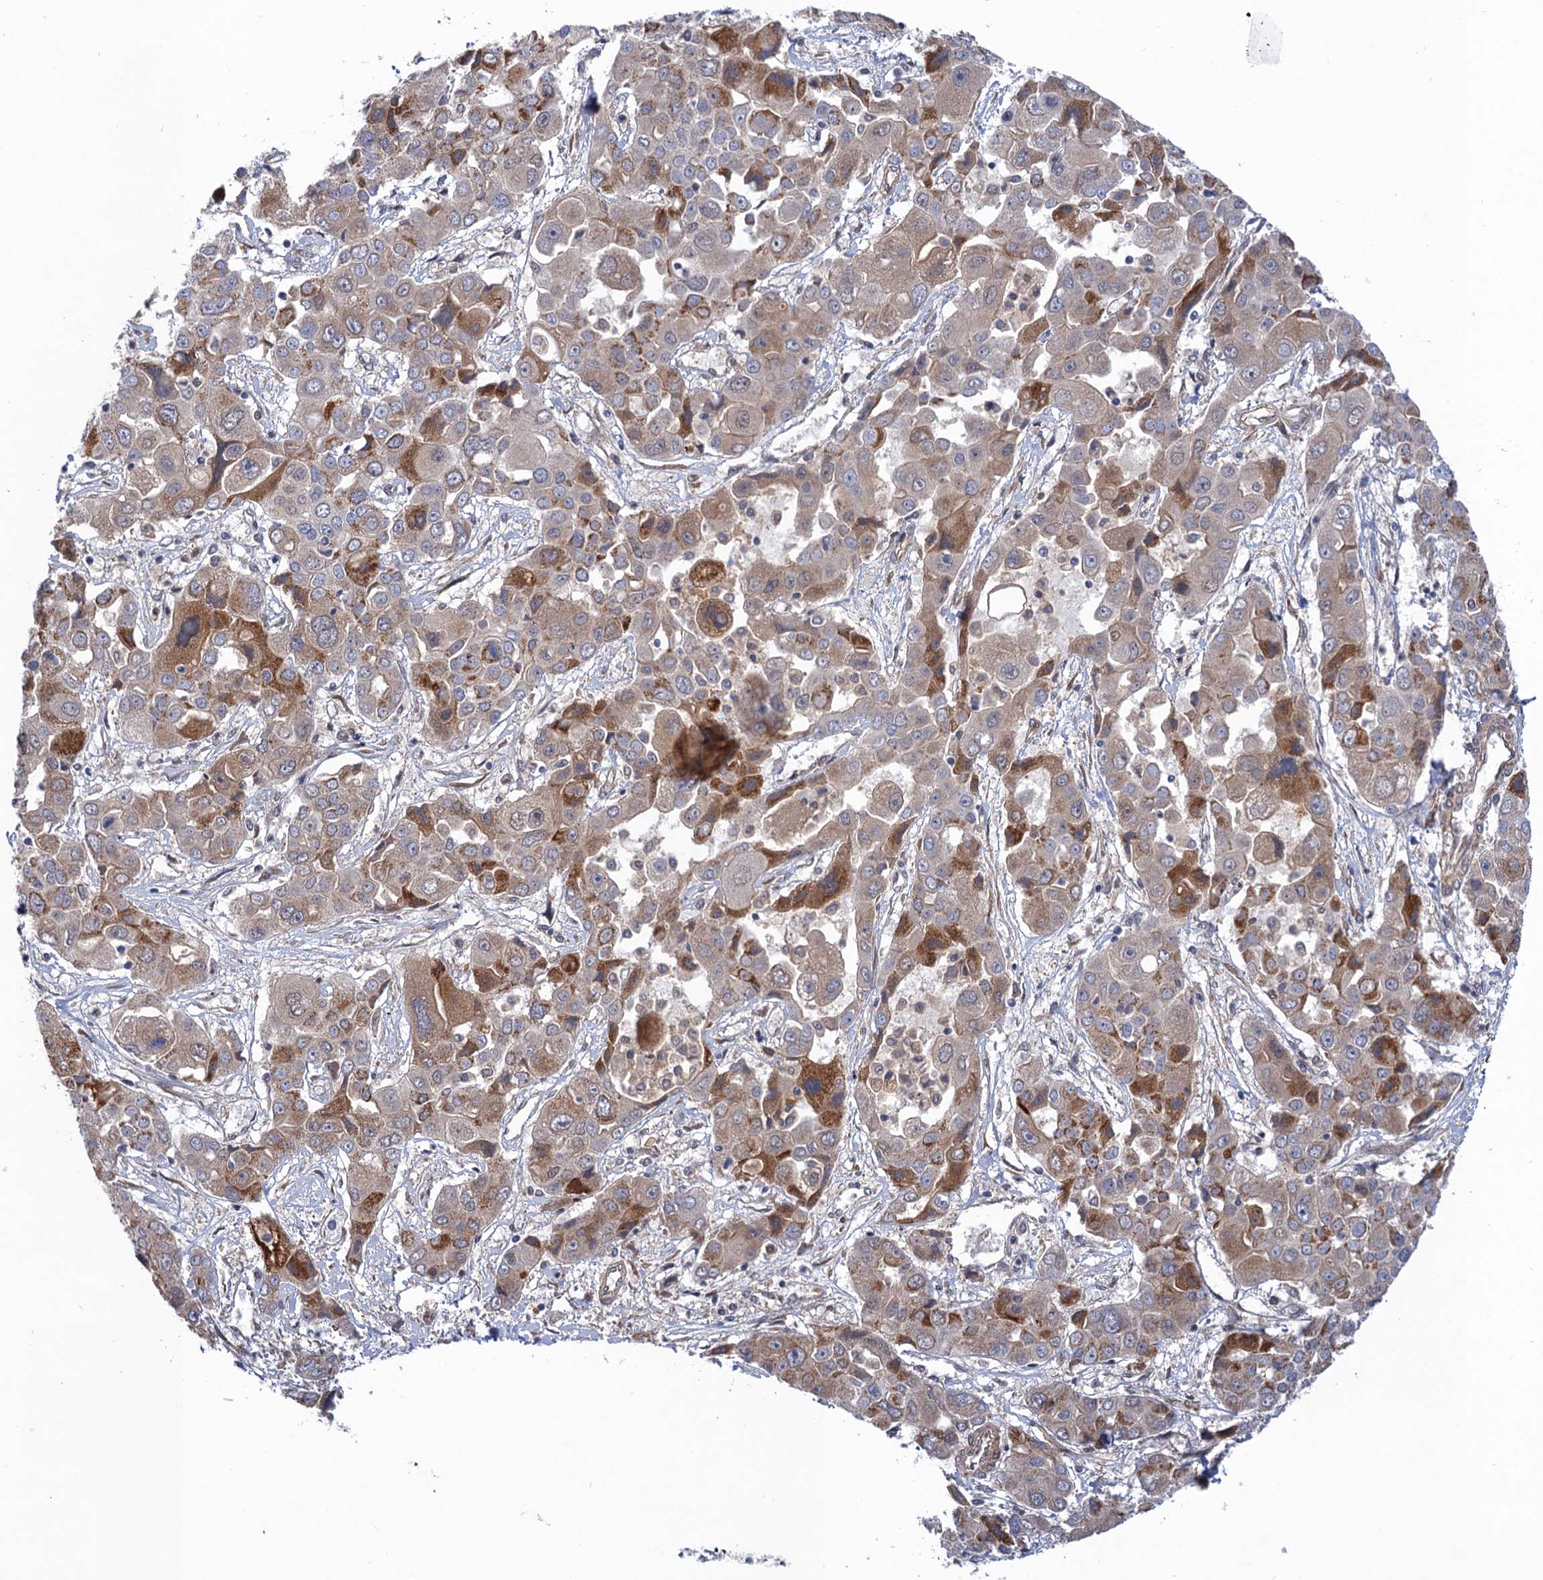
{"staining": {"intensity": "moderate", "quantity": "<25%", "location": "cytoplasmic/membranous"}, "tissue": "liver cancer", "cell_type": "Tumor cells", "image_type": "cancer", "snomed": [{"axis": "morphology", "description": "Cholangiocarcinoma"}, {"axis": "topography", "description": "Liver"}], "caption": "A histopathology image showing moderate cytoplasmic/membranous staining in about <25% of tumor cells in liver cholangiocarcinoma, as visualized by brown immunohistochemical staining.", "gene": "NEK8", "patient": {"sex": "male", "age": 67}}